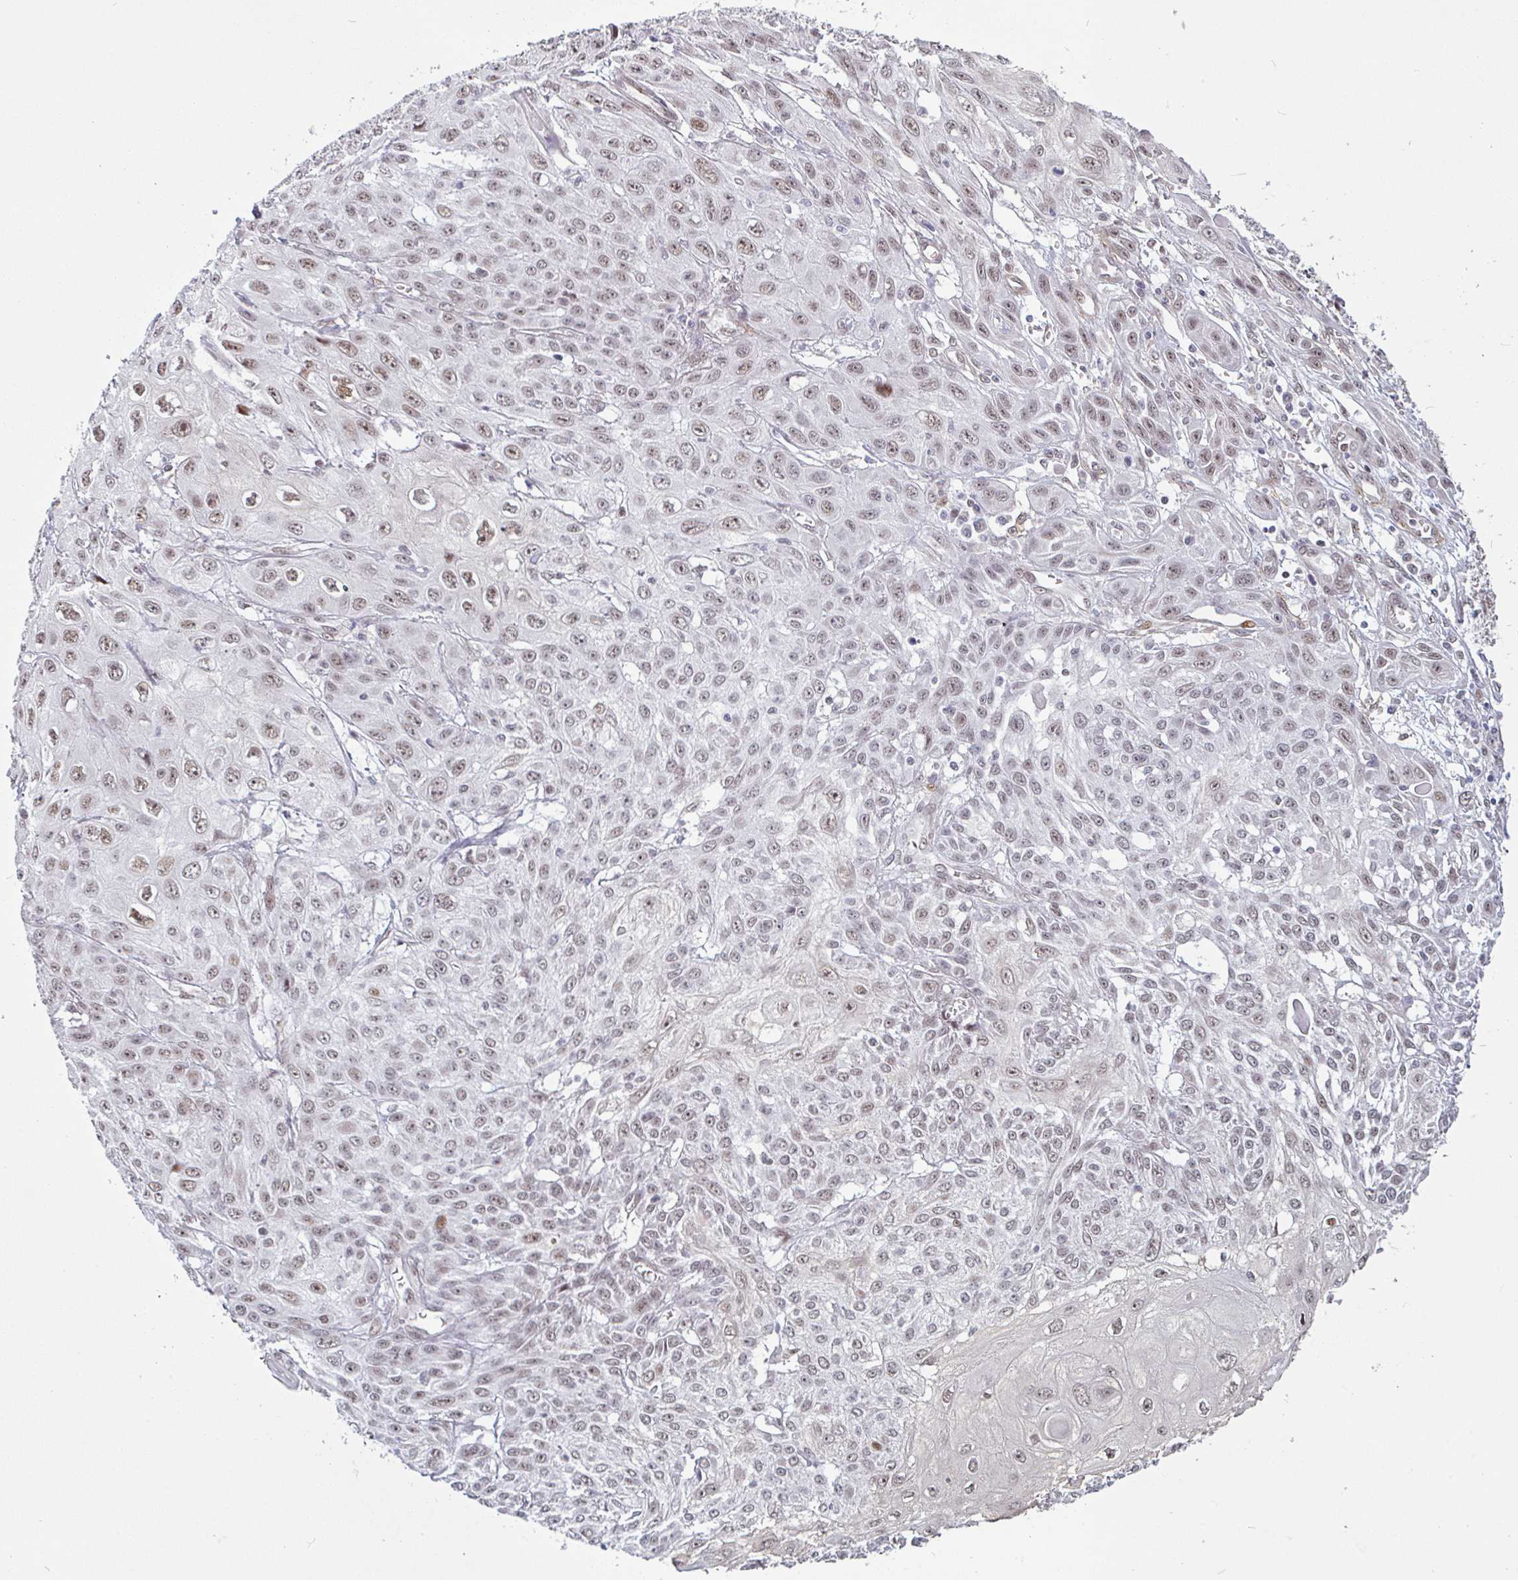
{"staining": {"intensity": "moderate", "quantity": "25%-75%", "location": "nuclear"}, "tissue": "skin cancer", "cell_type": "Tumor cells", "image_type": "cancer", "snomed": [{"axis": "morphology", "description": "Squamous cell carcinoma, NOS"}, {"axis": "topography", "description": "Skin"}, {"axis": "topography", "description": "Vulva"}], "caption": "An immunohistochemistry photomicrograph of neoplastic tissue is shown. Protein staining in brown highlights moderate nuclear positivity in skin cancer within tumor cells.", "gene": "TMEM119", "patient": {"sex": "female", "age": 71}}